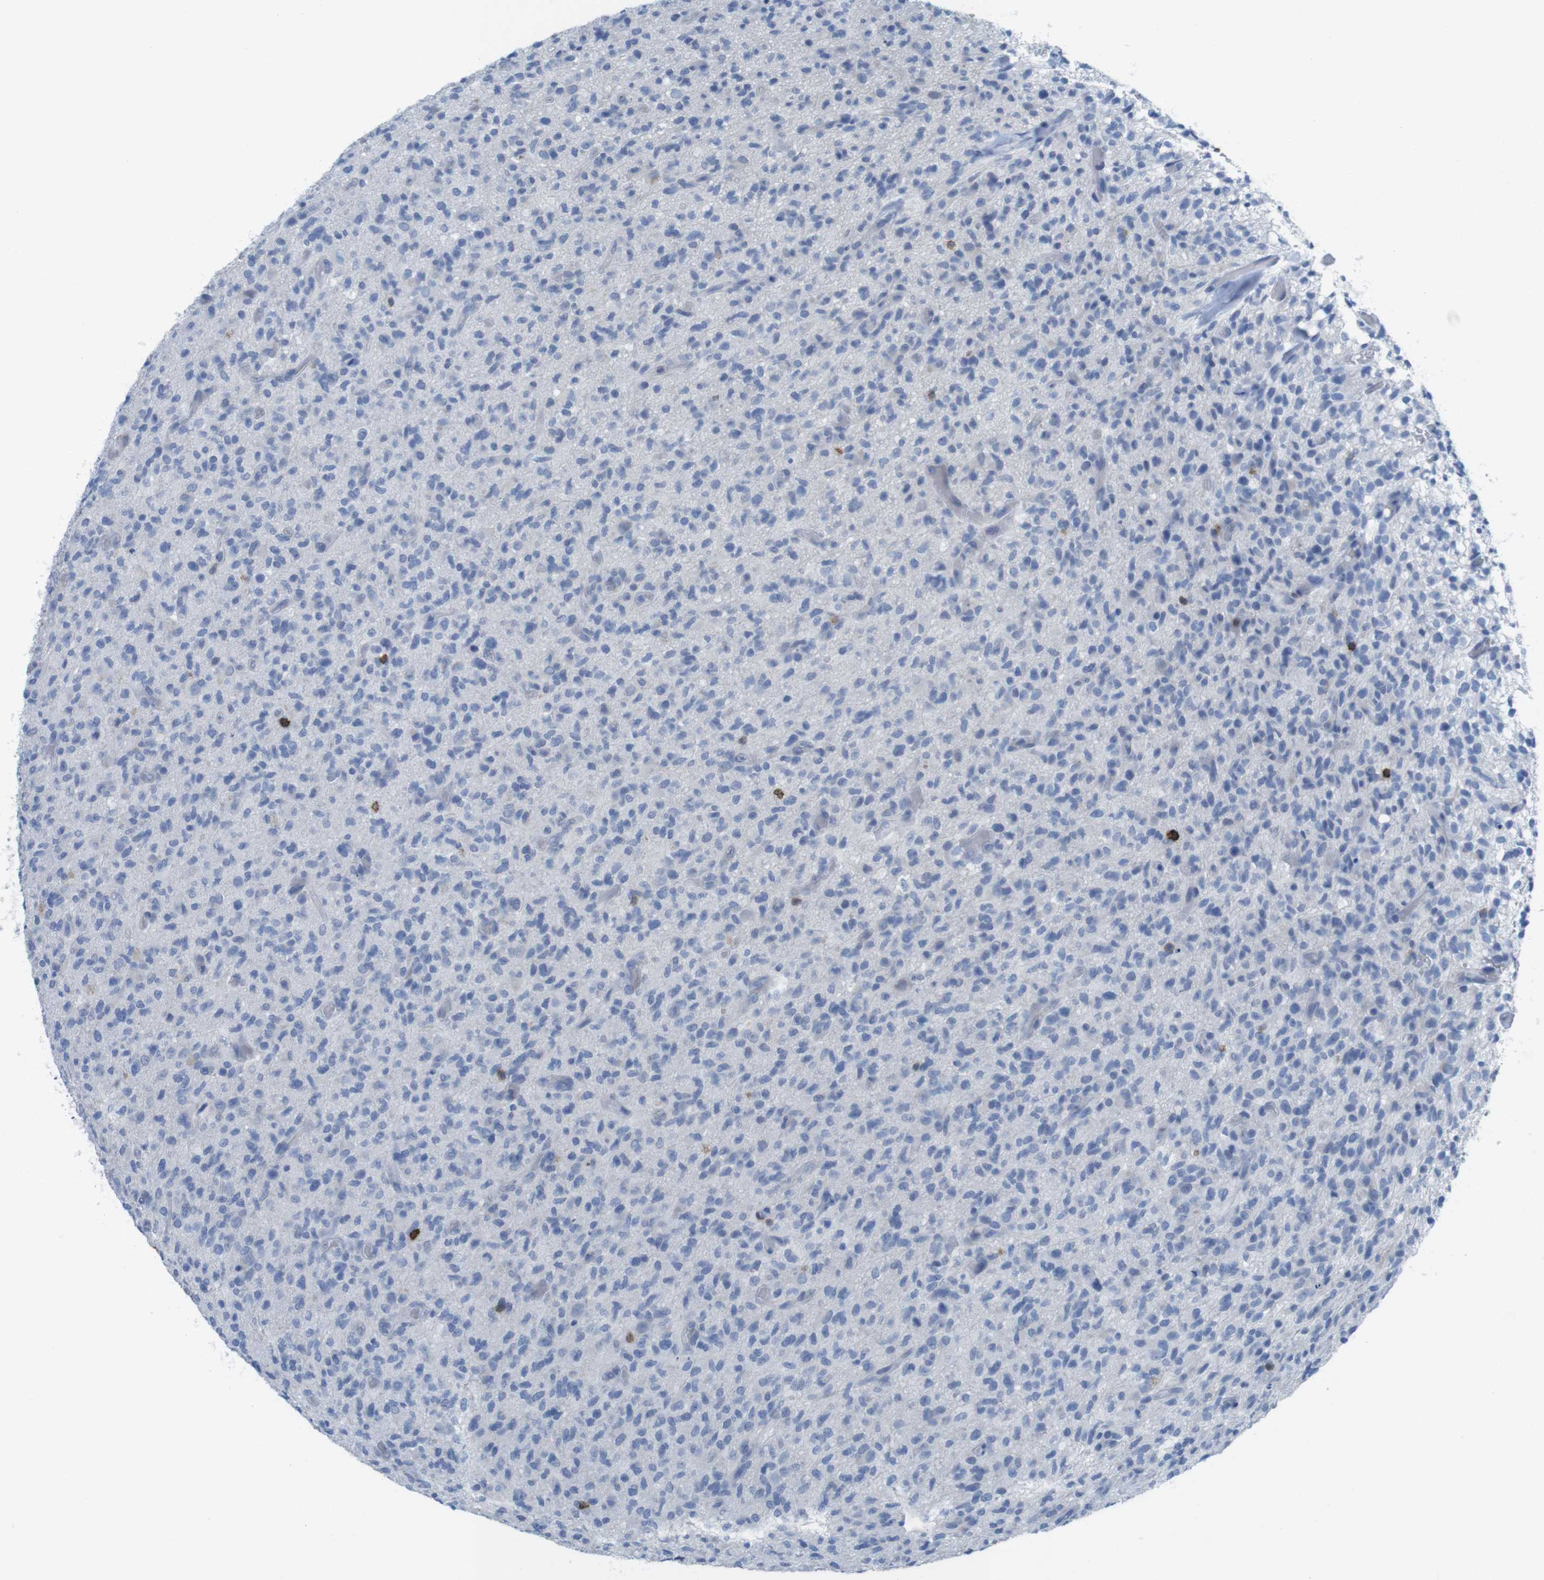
{"staining": {"intensity": "negative", "quantity": "none", "location": "none"}, "tissue": "glioma", "cell_type": "Tumor cells", "image_type": "cancer", "snomed": [{"axis": "morphology", "description": "Glioma, malignant, High grade"}, {"axis": "topography", "description": "Brain"}], "caption": "A histopathology image of human malignant glioma (high-grade) is negative for staining in tumor cells. (Immunohistochemistry (ihc), brightfield microscopy, high magnification).", "gene": "CD5", "patient": {"sex": "male", "age": 71}}